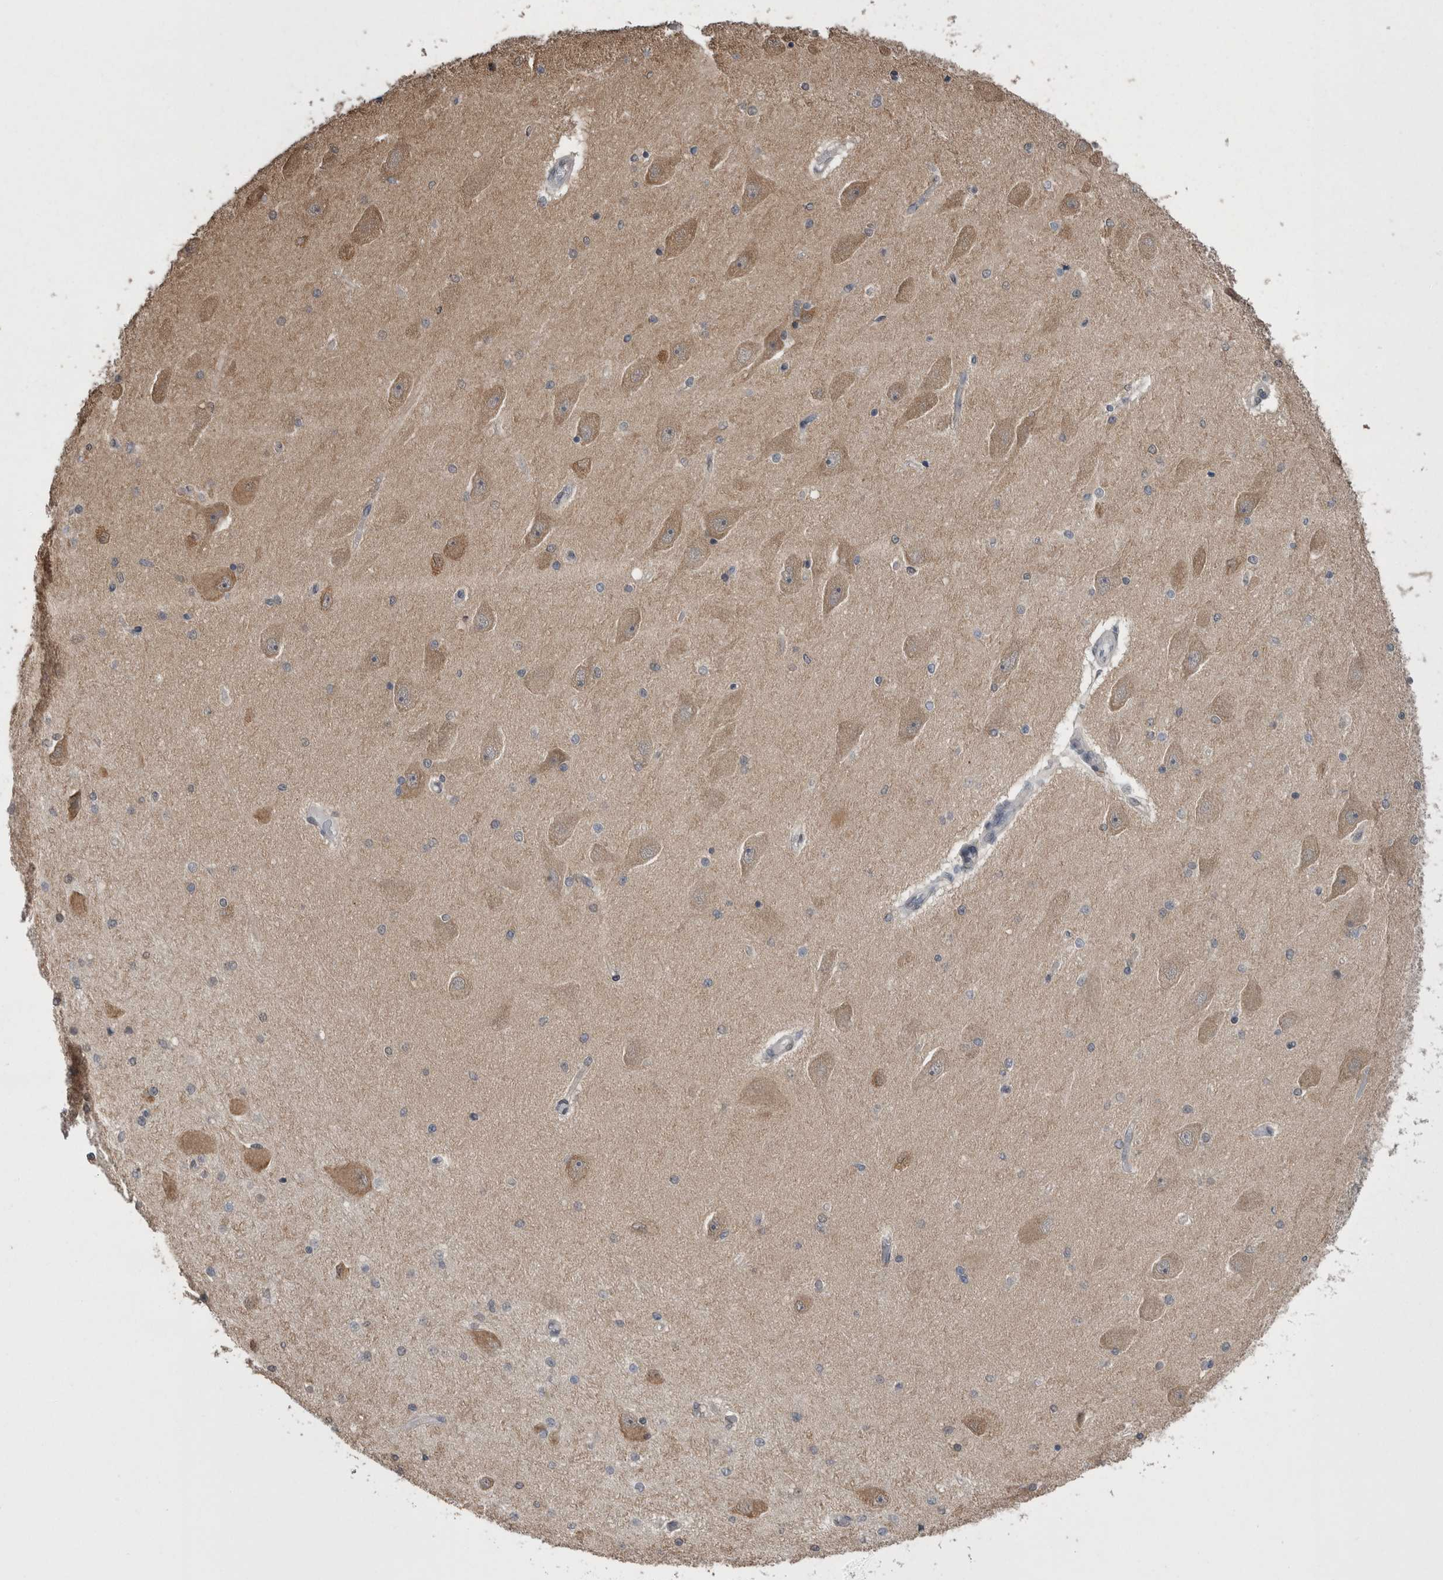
{"staining": {"intensity": "negative", "quantity": "none", "location": "none"}, "tissue": "hippocampus", "cell_type": "Glial cells", "image_type": "normal", "snomed": [{"axis": "morphology", "description": "Normal tissue, NOS"}, {"axis": "topography", "description": "Hippocampus"}], "caption": "Immunohistochemistry (IHC) micrograph of normal human hippocampus stained for a protein (brown), which demonstrates no expression in glial cells.", "gene": "DDX6", "patient": {"sex": "female", "age": 54}}